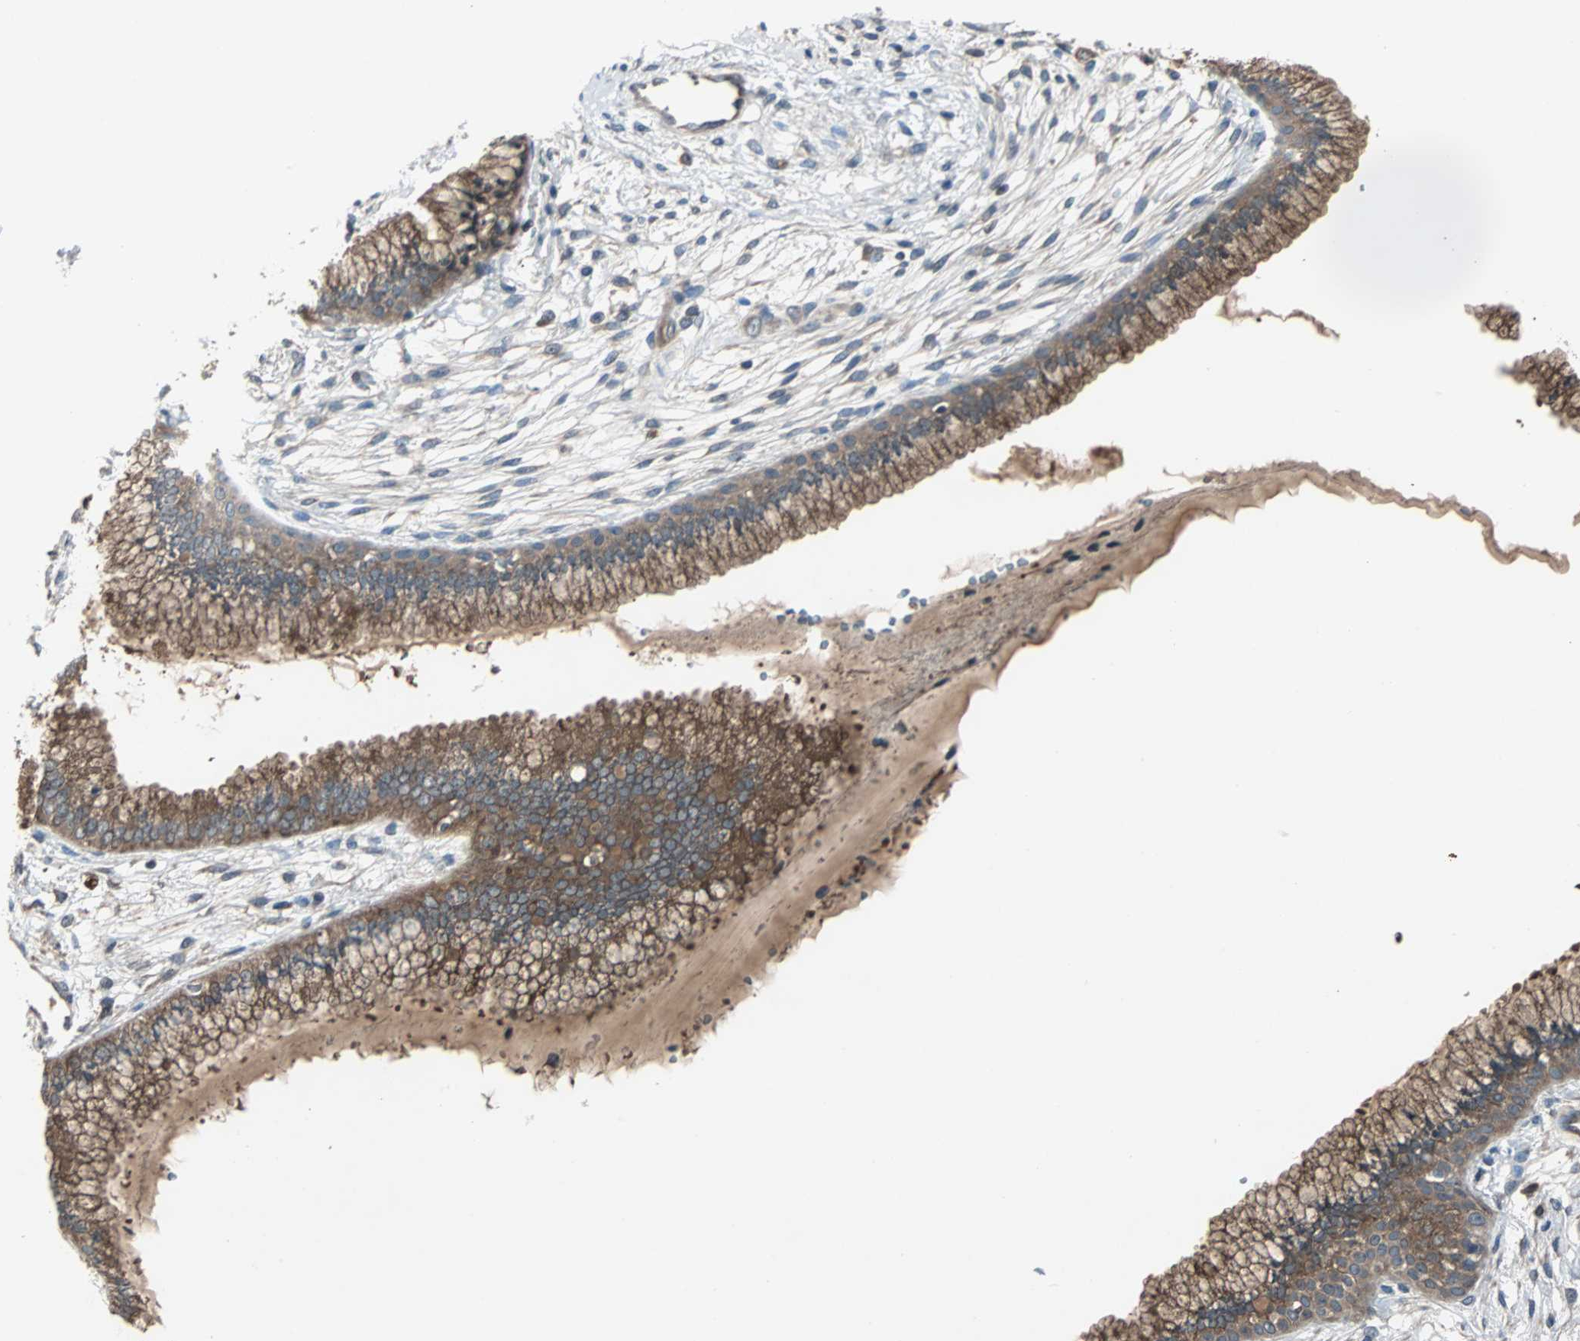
{"staining": {"intensity": "moderate", "quantity": ">75%", "location": "cytoplasmic/membranous"}, "tissue": "cervix", "cell_type": "Glandular cells", "image_type": "normal", "snomed": [{"axis": "morphology", "description": "Normal tissue, NOS"}, {"axis": "topography", "description": "Cervix"}], "caption": "A medium amount of moderate cytoplasmic/membranous positivity is identified in about >75% of glandular cells in normal cervix. (DAB (3,3'-diaminobenzidine) IHC with brightfield microscopy, high magnification).", "gene": "ARF1", "patient": {"sex": "female", "age": 39}}